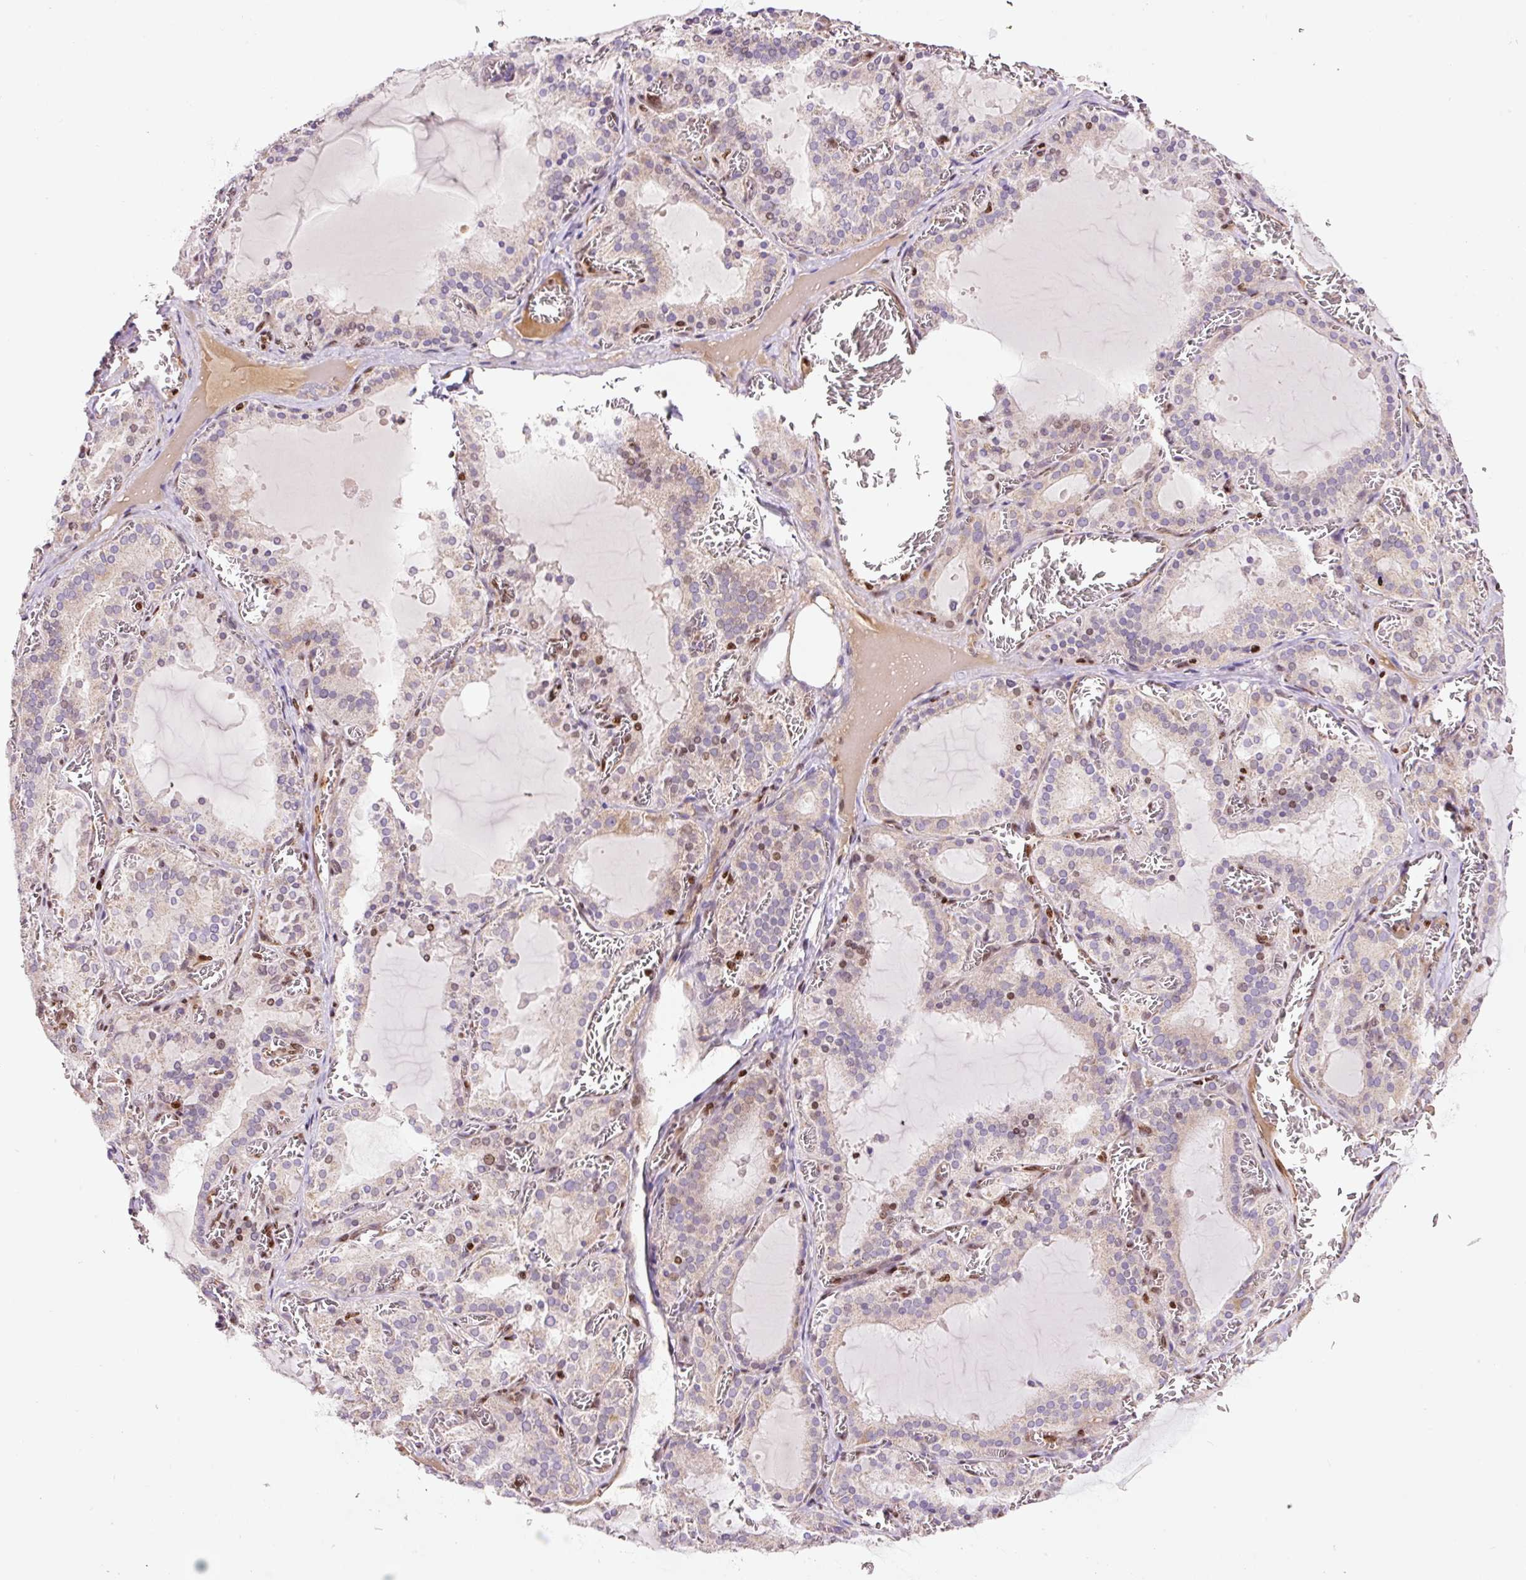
{"staining": {"intensity": "weak", "quantity": "25%-75%", "location": "cytoplasmic/membranous,nuclear"}, "tissue": "thyroid gland", "cell_type": "Glandular cells", "image_type": "normal", "snomed": [{"axis": "morphology", "description": "Normal tissue, NOS"}, {"axis": "topography", "description": "Thyroid gland"}], "caption": "This is an image of immunohistochemistry staining of unremarkable thyroid gland, which shows weak staining in the cytoplasmic/membranous,nuclear of glandular cells.", "gene": "TMEM8B", "patient": {"sex": "female", "age": 30}}